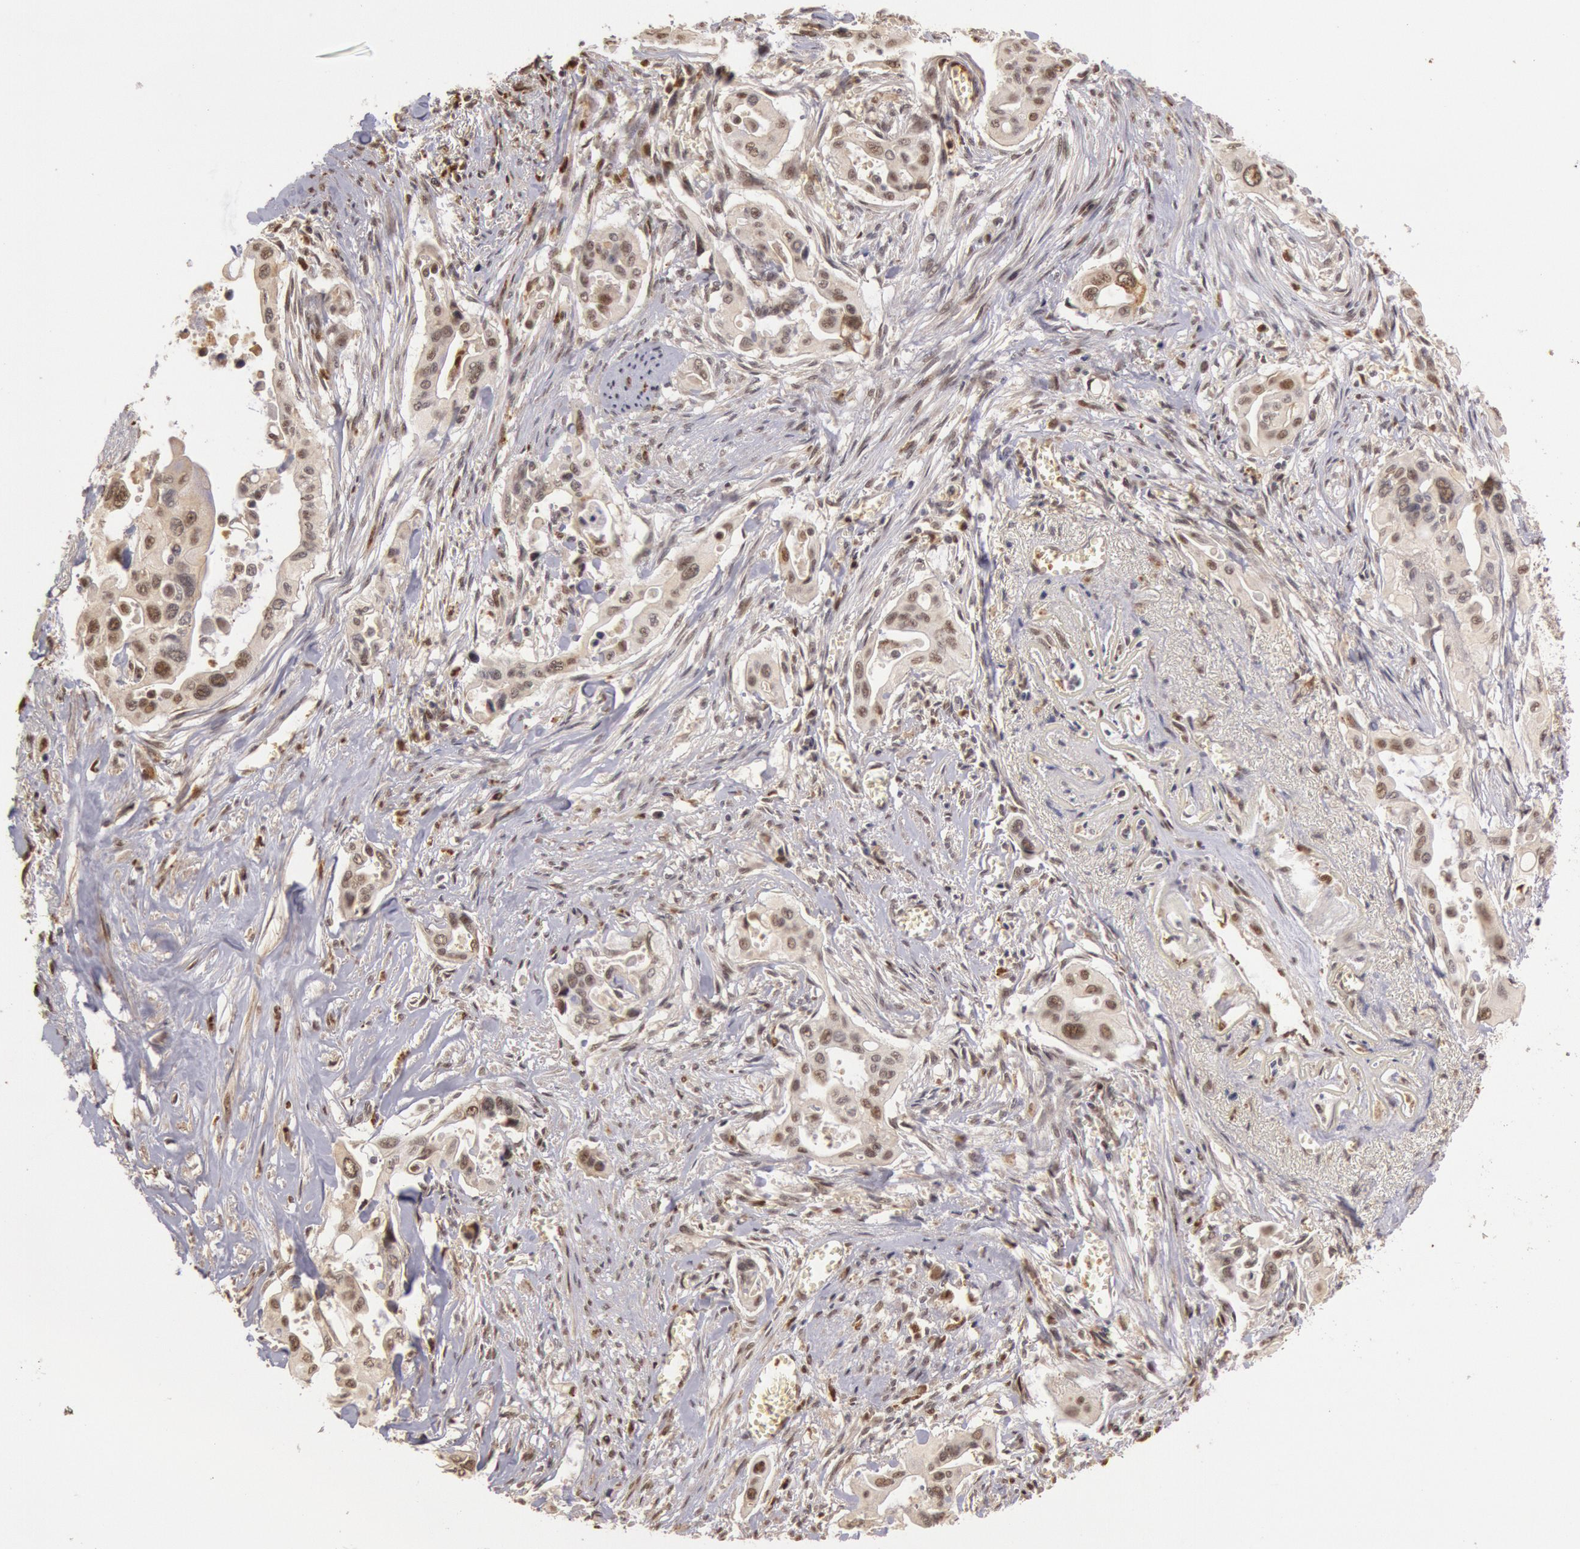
{"staining": {"intensity": "weak", "quantity": "25%-75%", "location": "nuclear"}, "tissue": "pancreatic cancer", "cell_type": "Tumor cells", "image_type": "cancer", "snomed": [{"axis": "morphology", "description": "Adenocarcinoma, NOS"}, {"axis": "topography", "description": "Pancreas"}], "caption": "Immunohistochemistry (IHC) (DAB) staining of human adenocarcinoma (pancreatic) reveals weak nuclear protein staining in approximately 25%-75% of tumor cells.", "gene": "LIG4", "patient": {"sex": "male", "age": 77}}